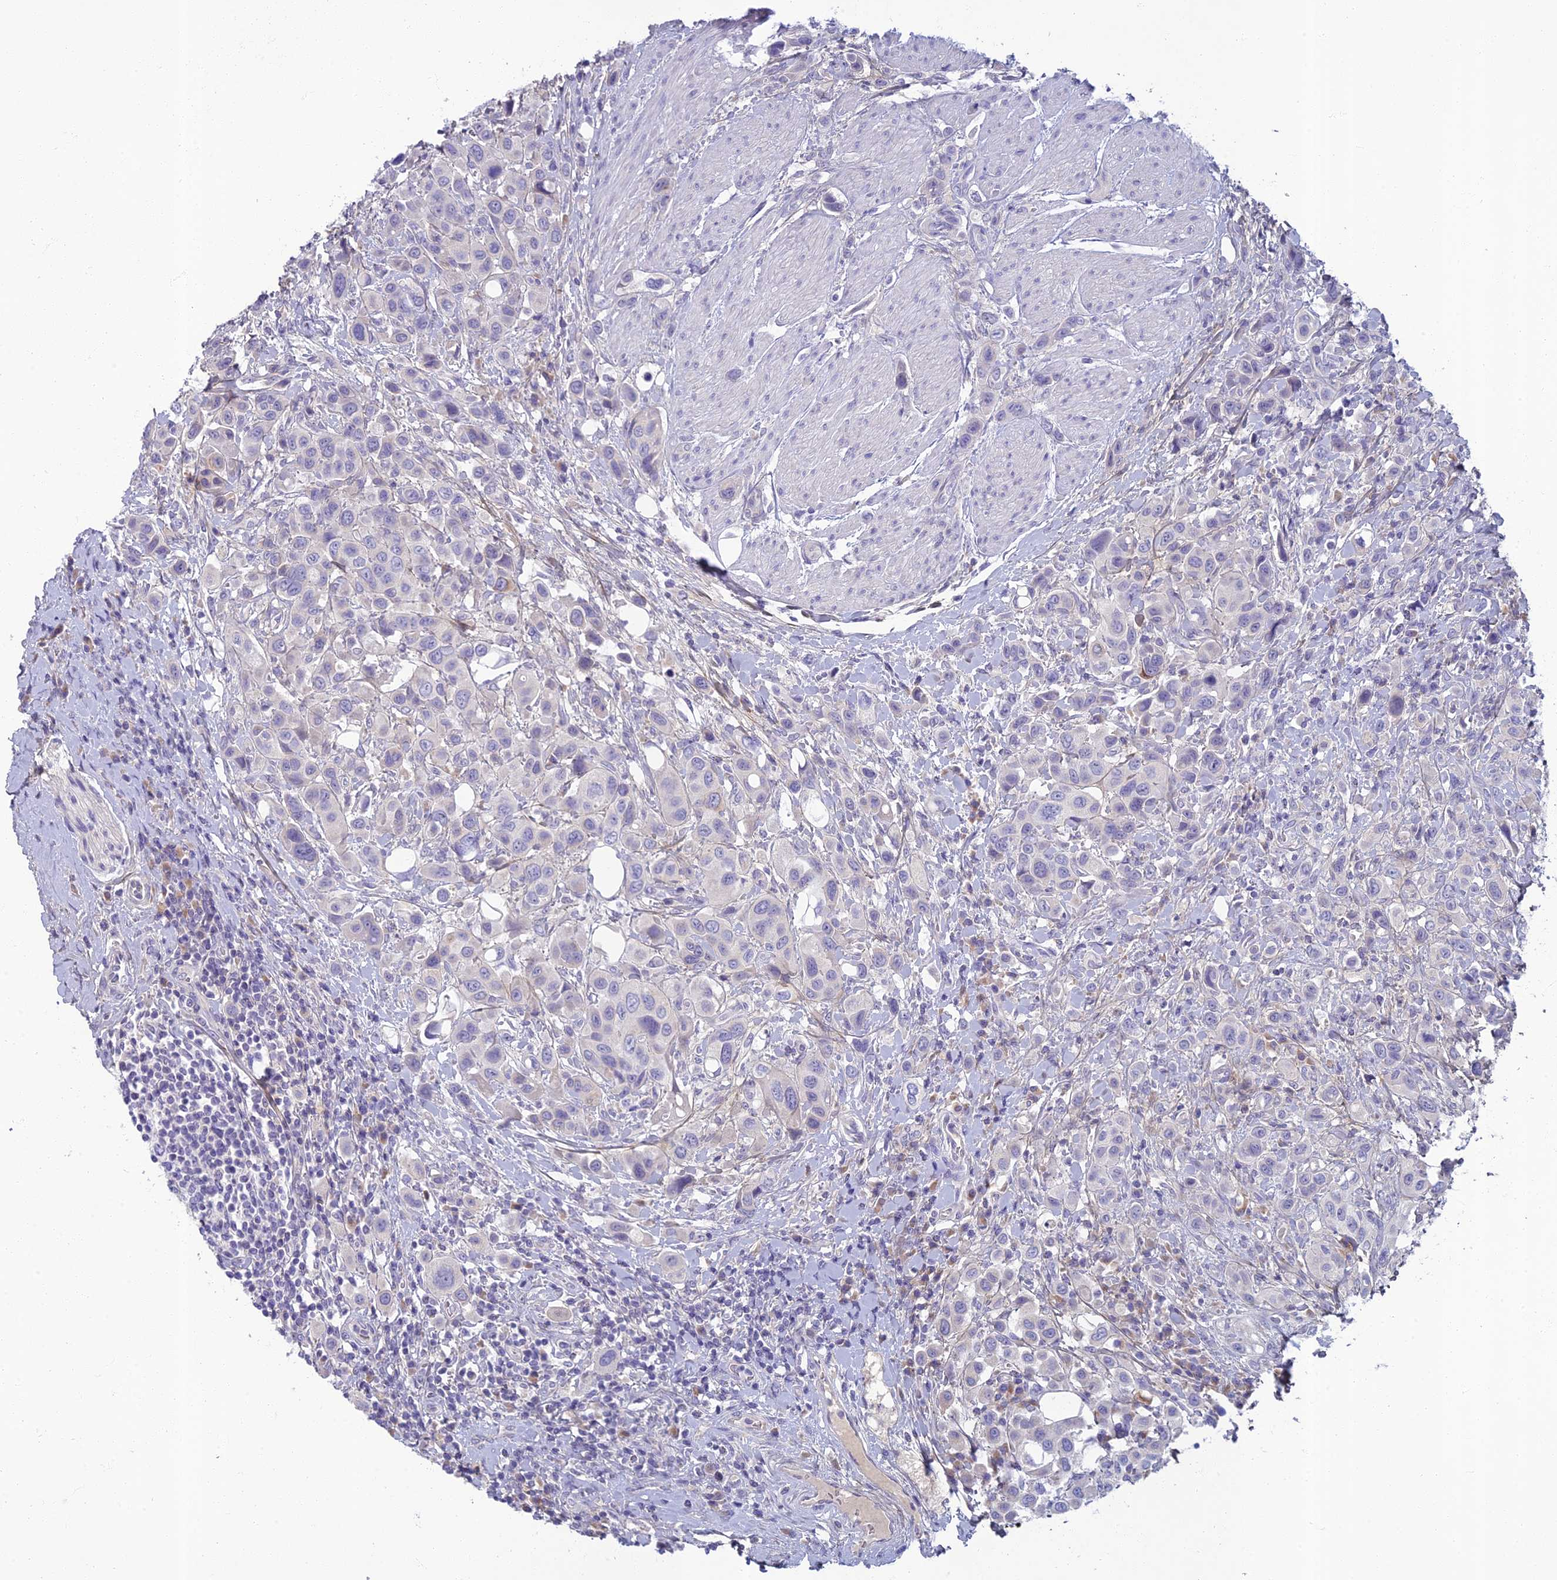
{"staining": {"intensity": "negative", "quantity": "none", "location": "none"}, "tissue": "urothelial cancer", "cell_type": "Tumor cells", "image_type": "cancer", "snomed": [{"axis": "morphology", "description": "Urothelial carcinoma, High grade"}, {"axis": "topography", "description": "Urinary bladder"}], "caption": "This image is of urothelial carcinoma (high-grade) stained with immunohistochemistry to label a protein in brown with the nuclei are counter-stained blue. There is no positivity in tumor cells.", "gene": "SLC25A41", "patient": {"sex": "male", "age": 50}}